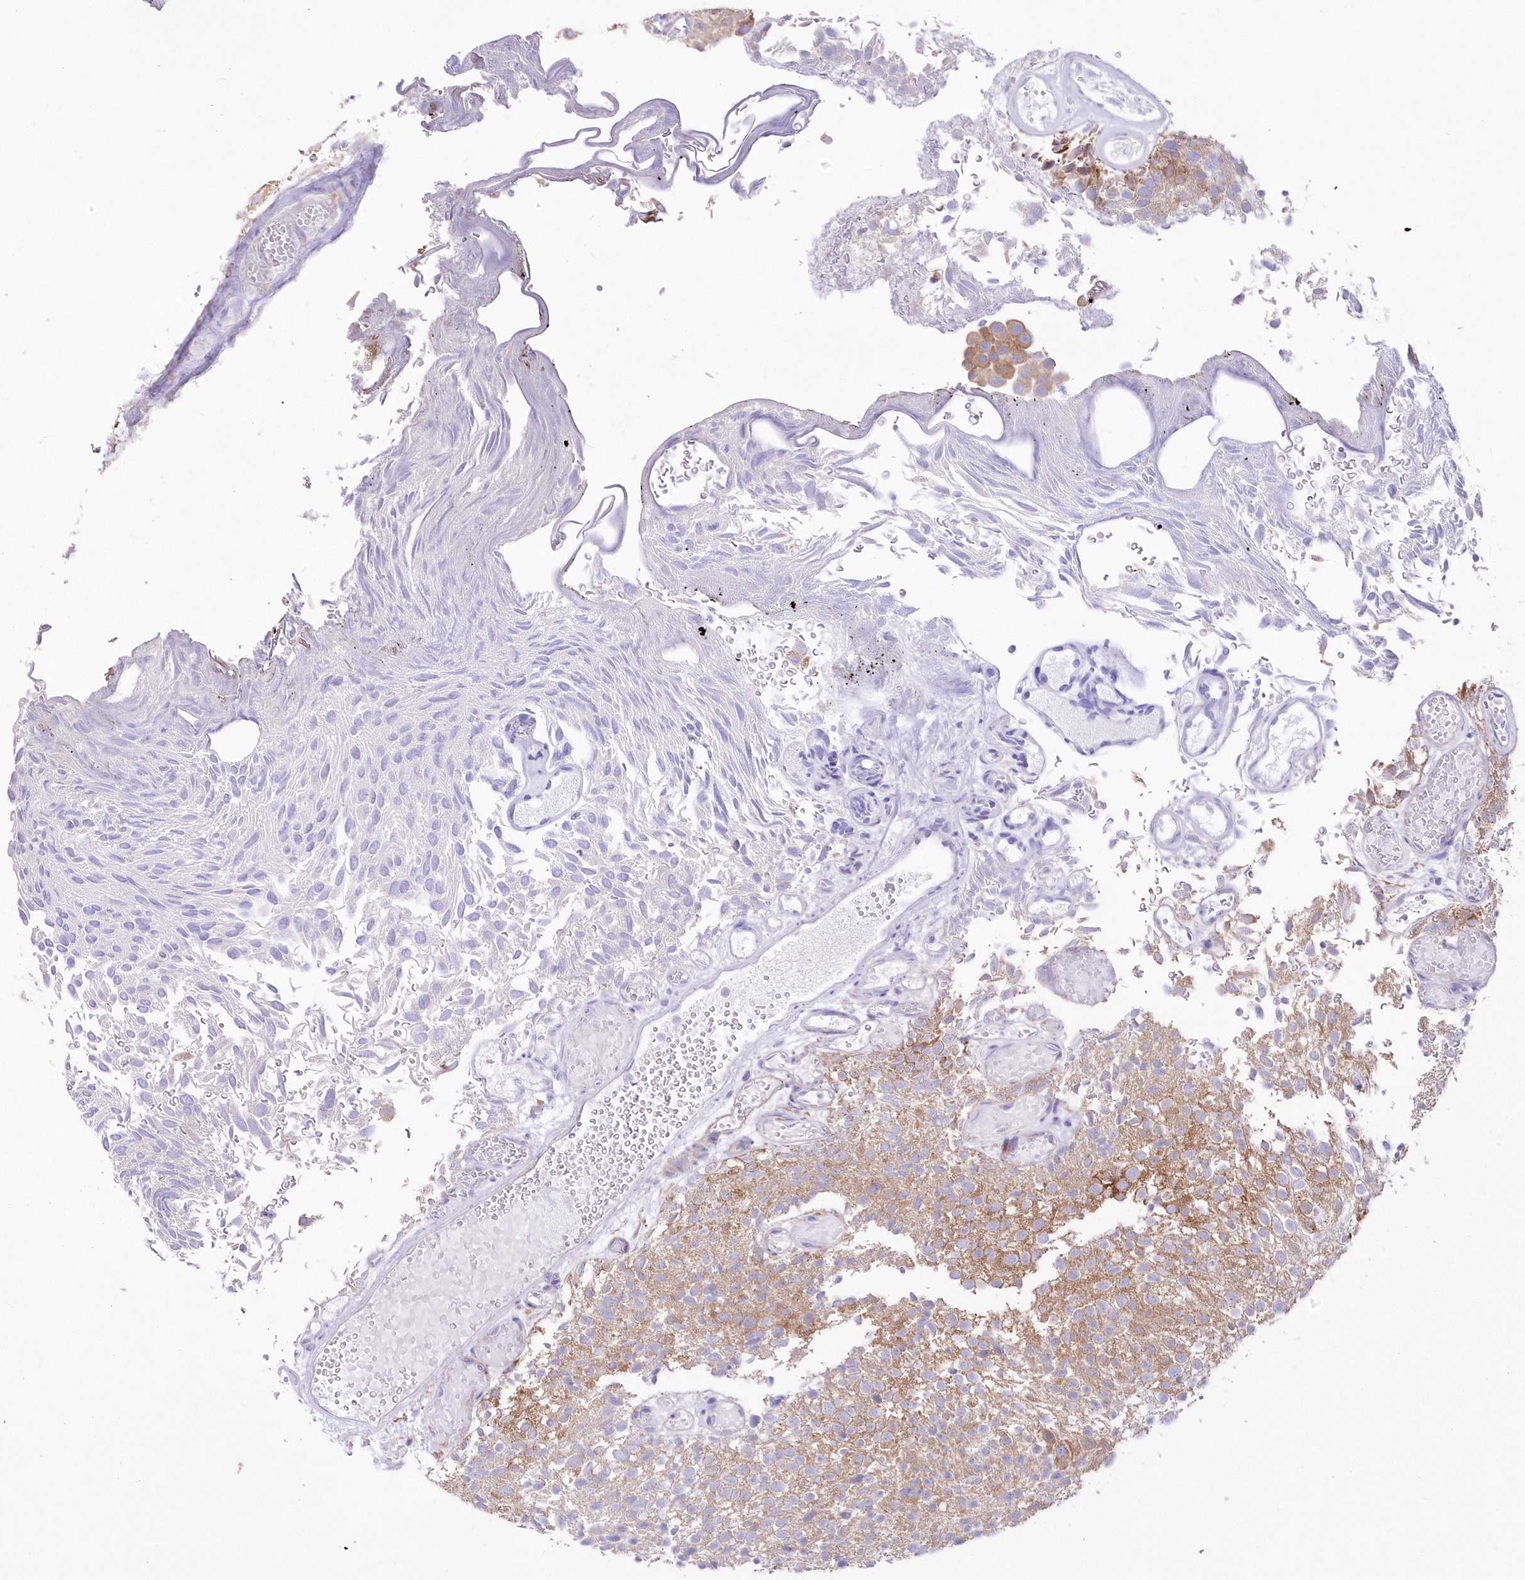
{"staining": {"intensity": "moderate", "quantity": "25%-75%", "location": "cytoplasmic/membranous"}, "tissue": "urothelial cancer", "cell_type": "Tumor cells", "image_type": "cancer", "snomed": [{"axis": "morphology", "description": "Urothelial carcinoma, Low grade"}, {"axis": "topography", "description": "Urinary bladder"}], "caption": "Immunohistochemistry (IHC) (DAB (3,3'-diaminobenzidine)) staining of urothelial carcinoma (low-grade) demonstrates moderate cytoplasmic/membranous protein expression in approximately 25%-75% of tumor cells.", "gene": "YTHDC2", "patient": {"sex": "male", "age": 78}}